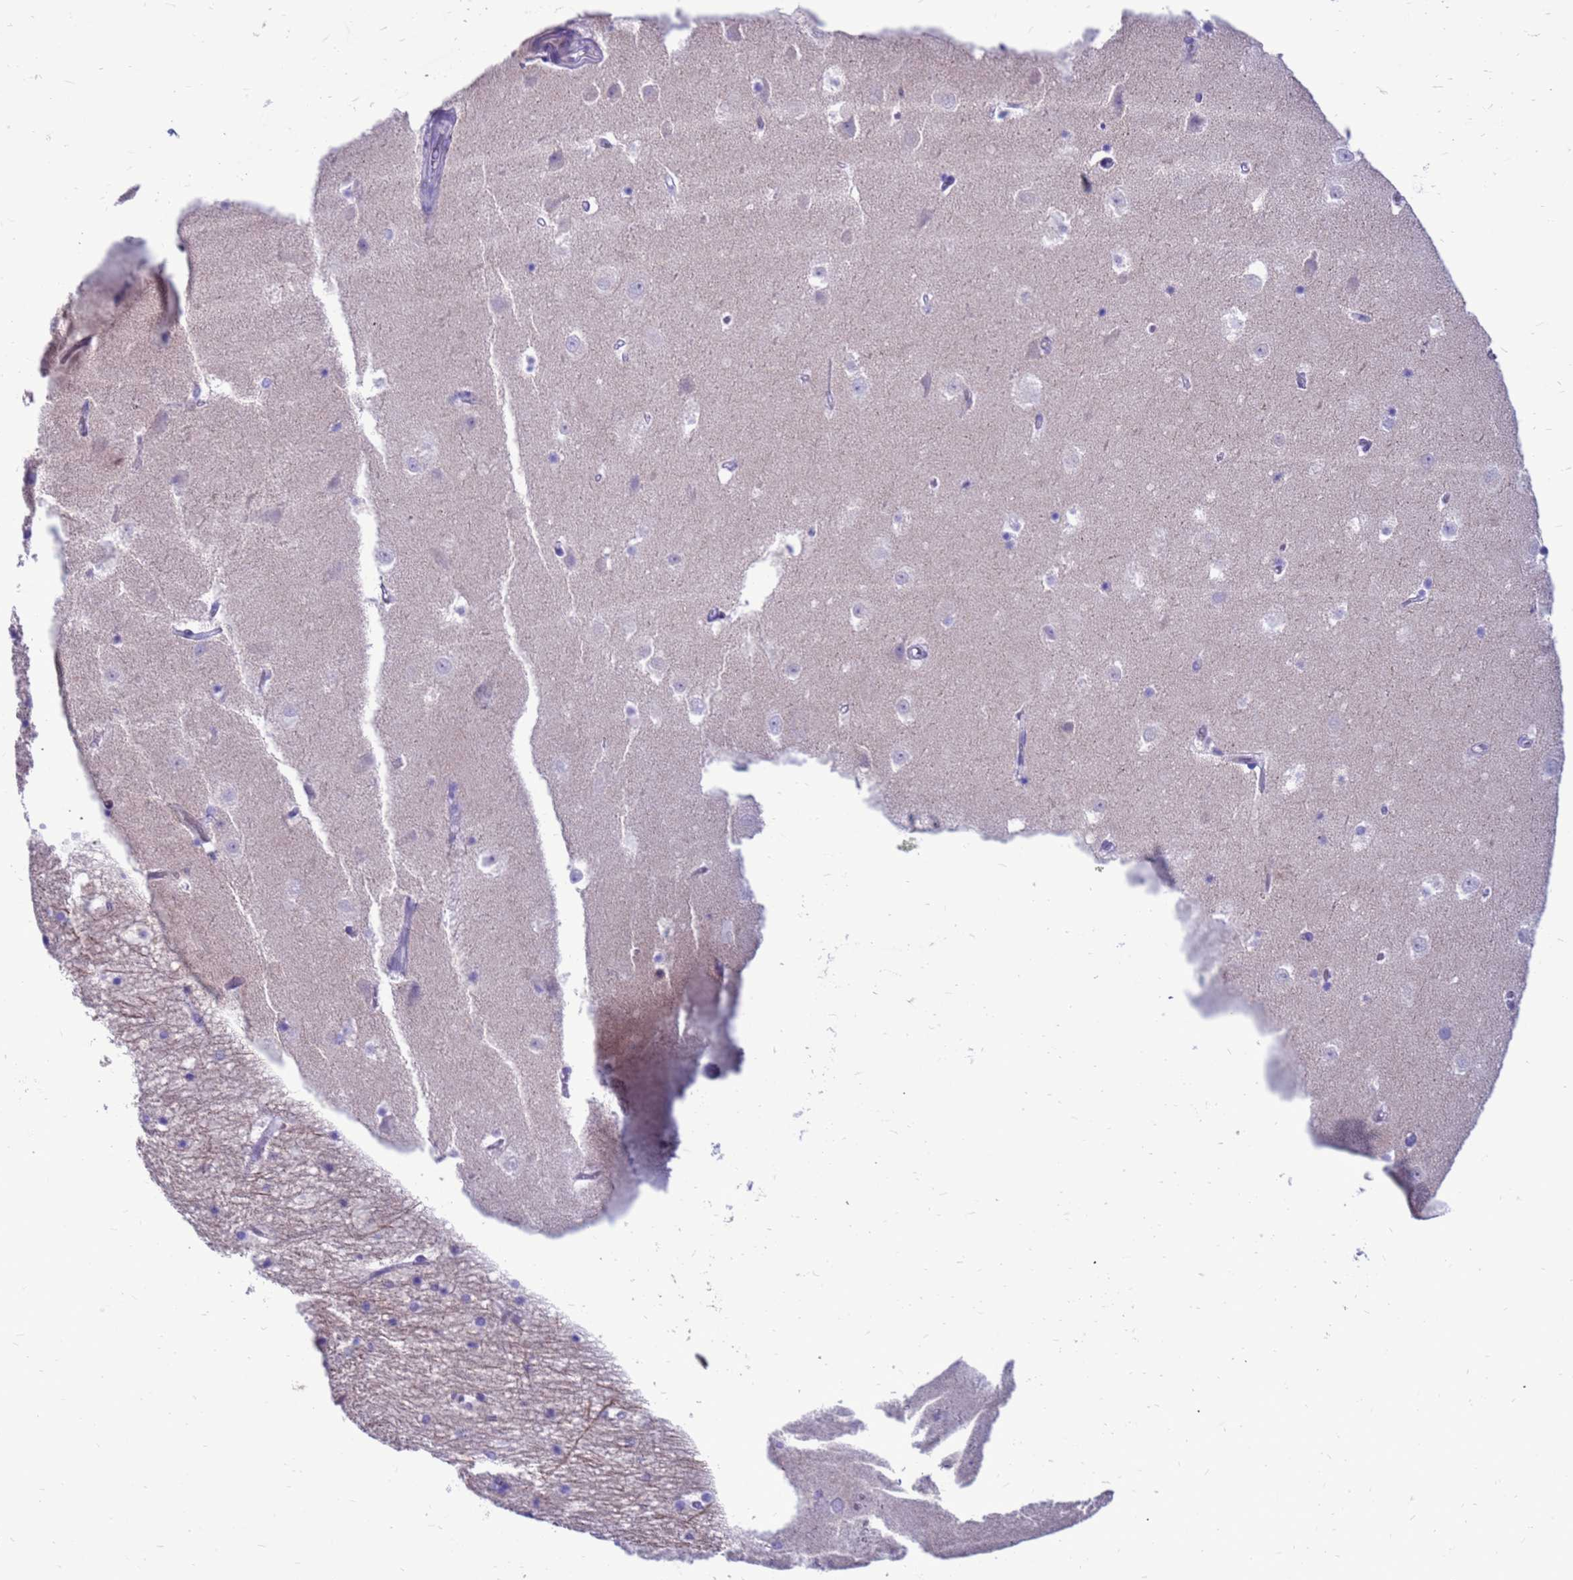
{"staining": {"intensity": "negative", "quantity": "none", "location": "none"}, "tissue": "hippocampus", "cell_type": "Glial cells", "image_type": "normal", "snomed": [{"axis": "morphology", "description": "Normal tissue, NOS"}, {"axis": "topography", "description": "Hippocampus"}], "caption": "The IHC histopathology image has no significant positivity in glial cells of hippocampus.", "gene": "PDE10A", "patient": {"sex": "female", "age": 52}}